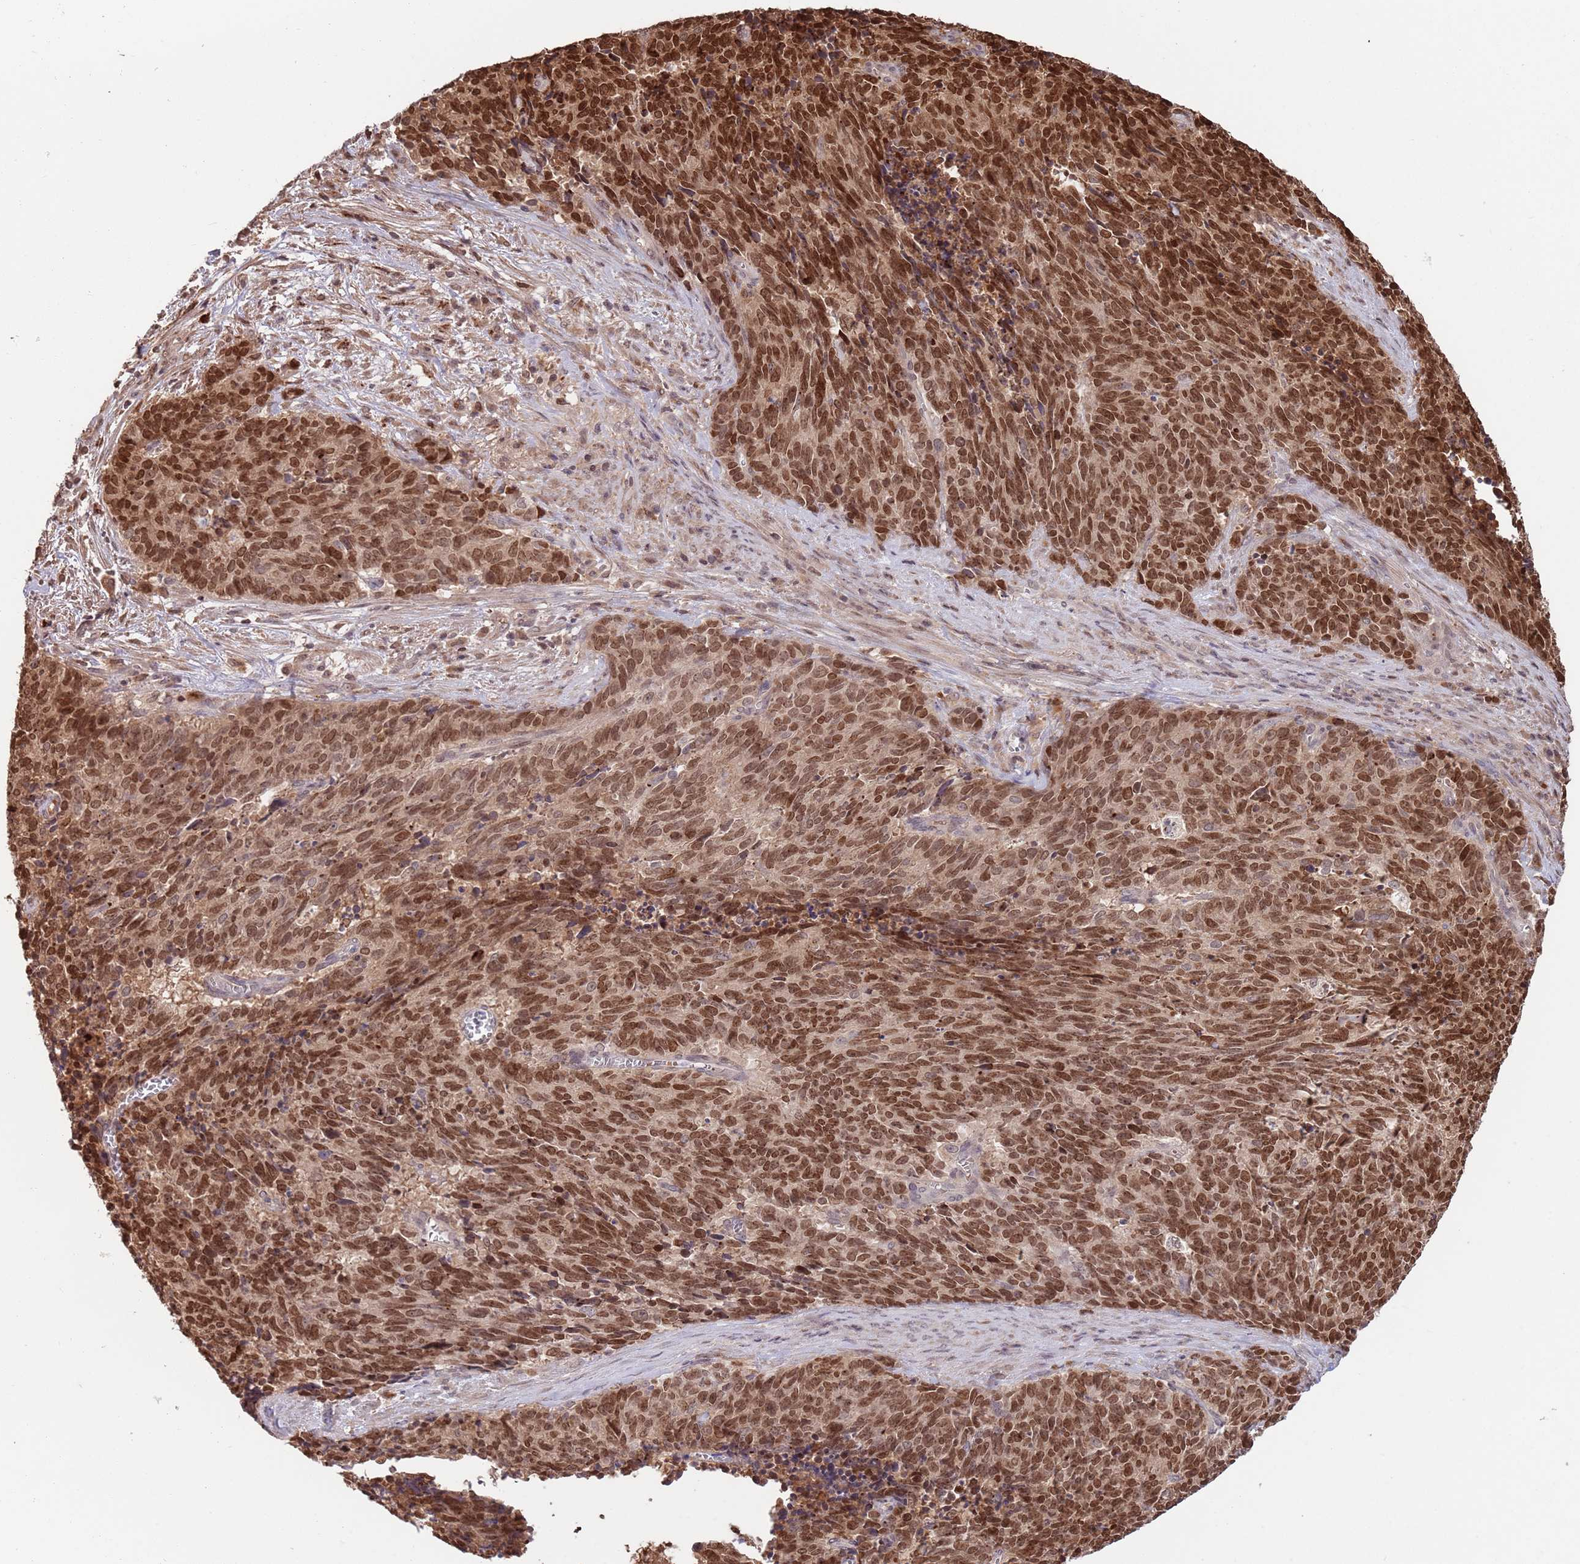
{"staining": {"intensity": "strong", "quantity": ">75%", "location": "nuclear"}, "tissue": "cervical cancer", "cell_type": "Tumor cells", "image_type": "cancer", "snomed": [{"axis": "morphology", "description": "Squamous cell carcinoma, NOS"}, {"axis": "topography", "description": "Cervix"}], "caption": "Immunohistochemical staining of human cervical cancer reveals strong nuclear protein staining in about >75% of tumor cells.", "gene": "SALL1", "patient": {"sex": "female", "age": 29}}